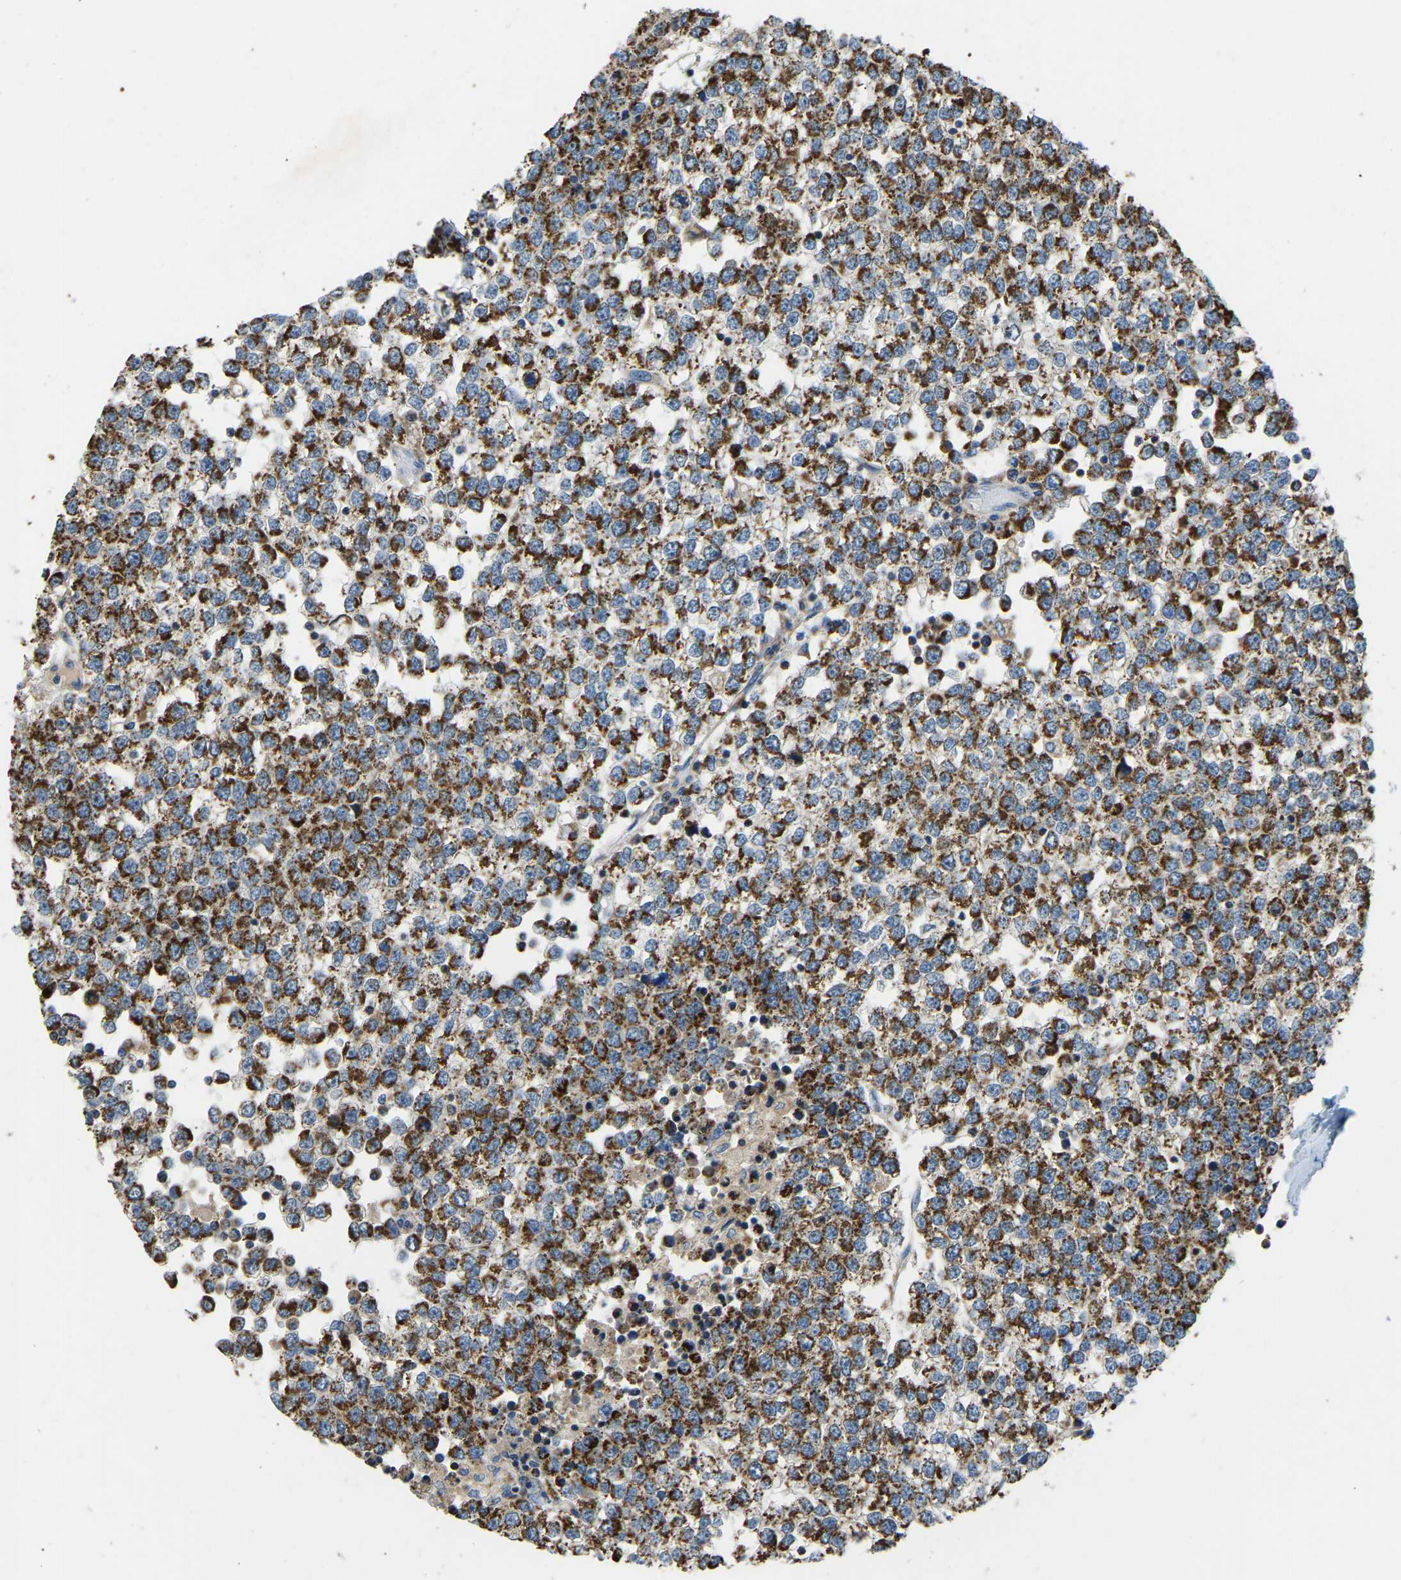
{"staining": {"intensity": "strong", "quantity": ">75%", "location": "cytoplasmic/membranous"}, "tissue": "testis cancer", "cell_type": "Tumor cells", "image_type": "cancer", "snomed": [{"axis": "morphology", "description": "Seminoma, NOS"}, {"axis": "topography", "description": "Testis"}], "caption": "This image shows immunohistochemistry (IHC) staining of human testis cancer, with high strong cytoplasmic/membranous expression in approximately >75% of tumor cells.", "gene": "ZNF200", "patient": {"sex": "male", "age": 65}}